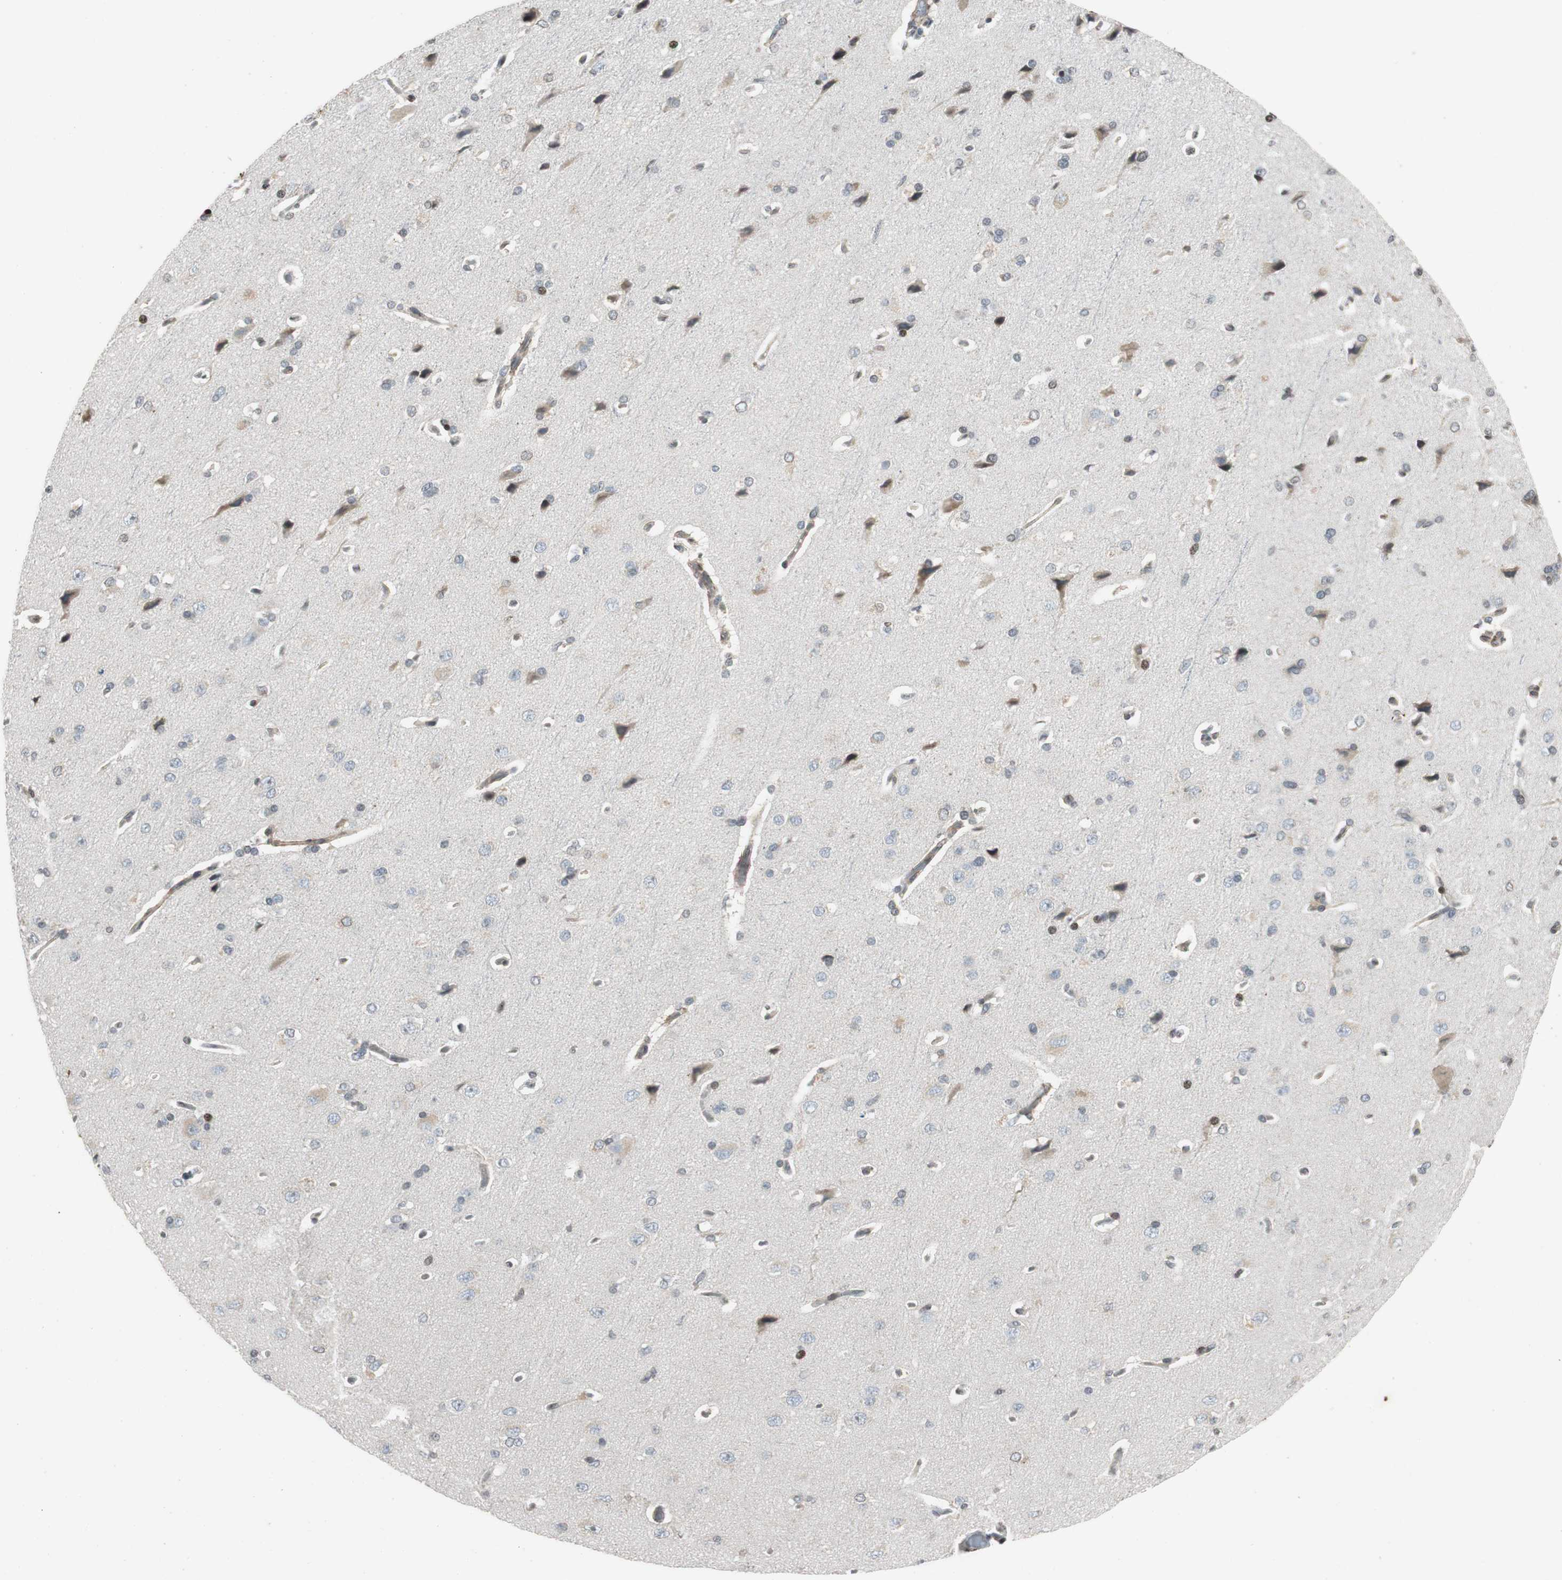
{"staining": {"intensity": "weak", "quantity": ">75%", "location": "cytoplasmic/membranous"}, "tissue": "cerebral cortex", "cell_type": "Endothelial cells", "image_type": "normal", "snomed": [{"axis": "morphology", "description": "Normal tissue, NOS"}, {"axis": "topography", "description": "Cerebral cortex"}], "caption": "A high-resolution micrograph shows immunohistochemistry staining of unremarkable cerebral cortex, which displays weak cytoplasmic/membranous staining in approximately >75% of endothelial cells.", "gene": "PRKG1", "patient": {"sex": "male", "age": 62}}